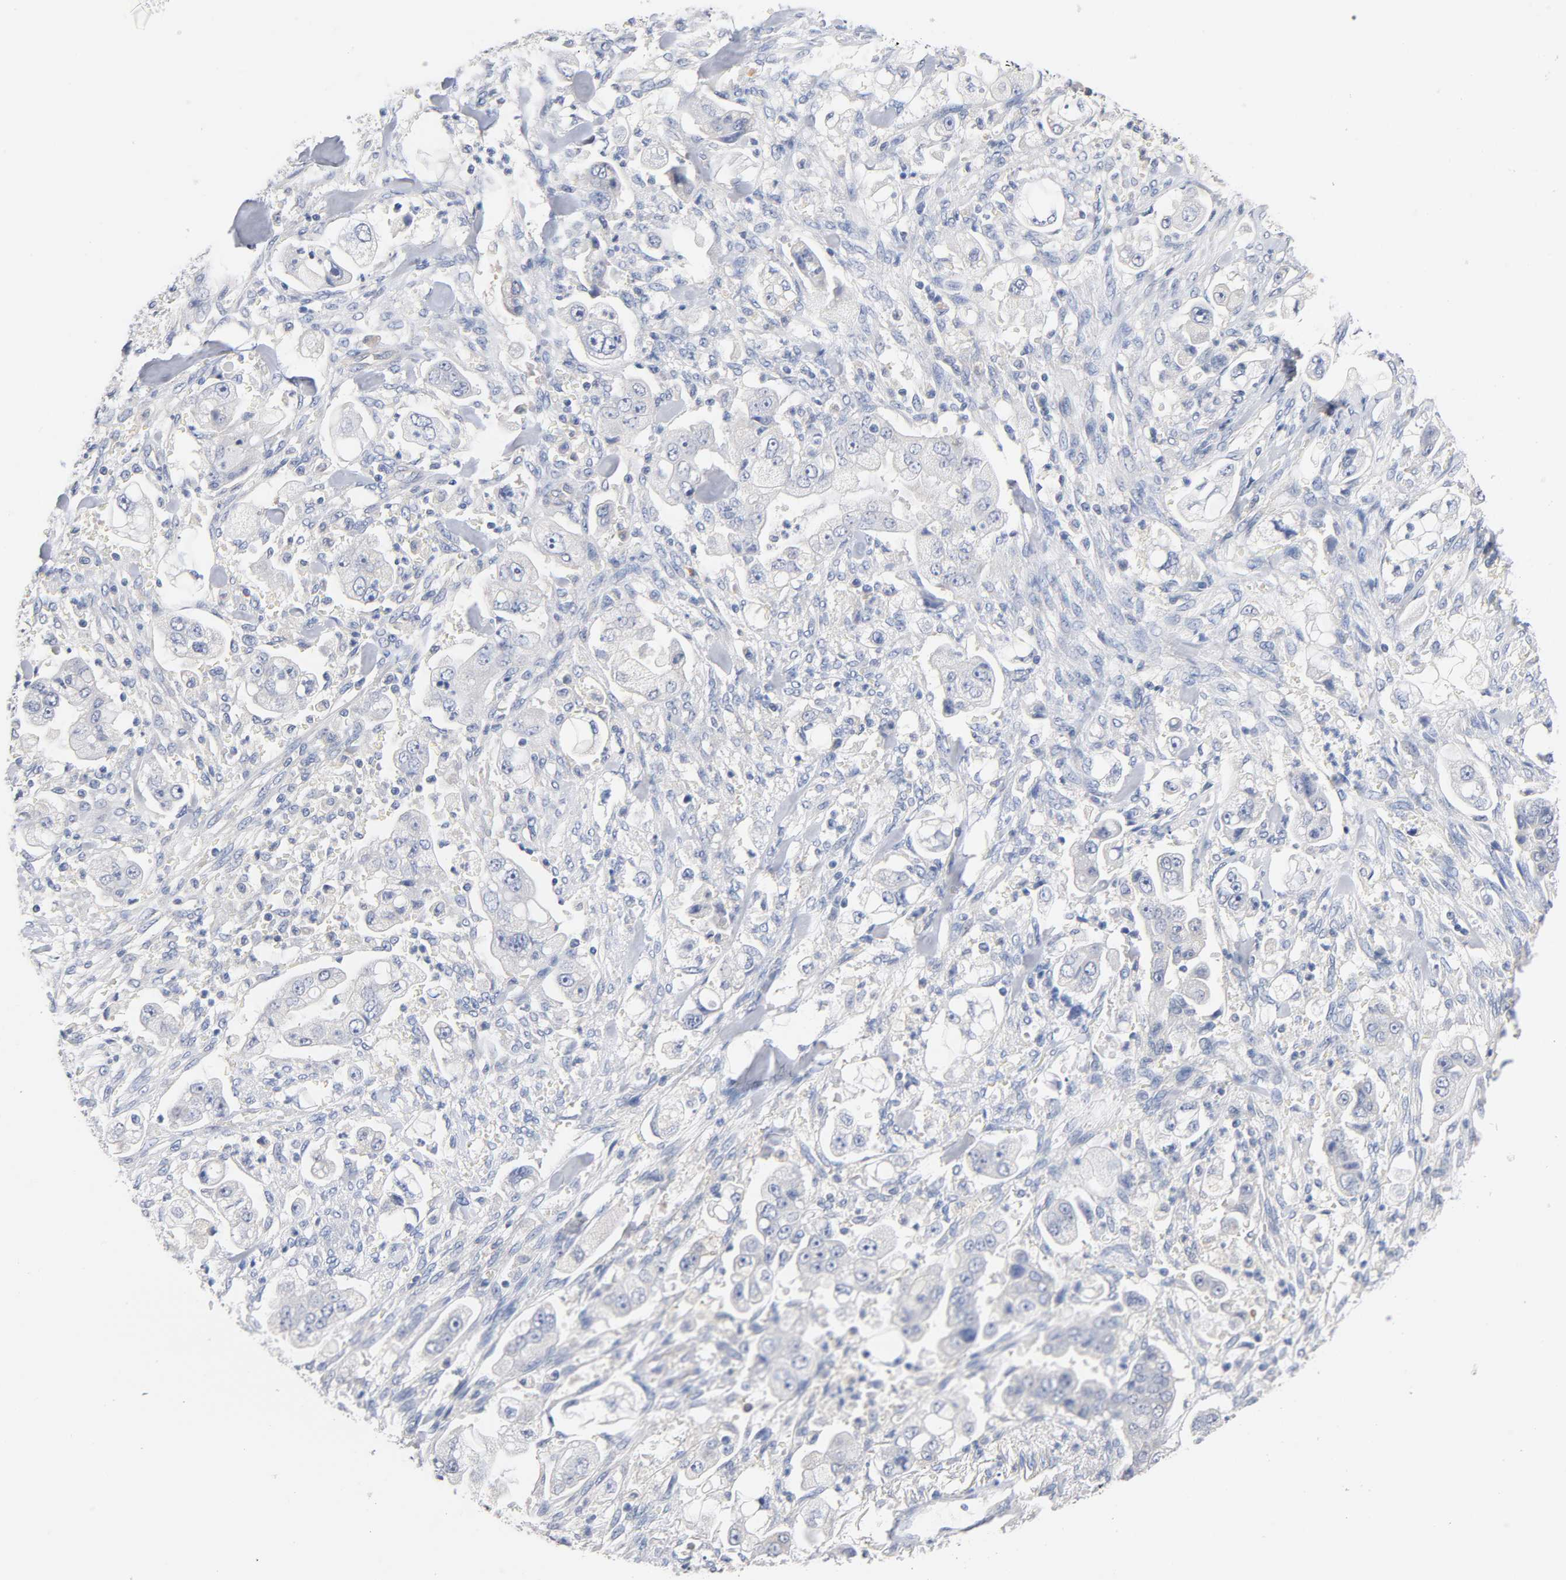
{"staining": {"intensity": "negative", "quantity": "none", "location": "none"}, "tissue": "stomach cancer", "cell_type": "Tumor cells", "image_type": "cancer", "snomed": [{"axis": "morphology", "description": "Adenocarcinoma, NOS"}, {"axis": "topography", "description": "Stomach"}], "caption": "Protein analysis of stomach adenocarcinoma demonstrates no significant staining in tumor cells. (IHC, brightfield microscopy, high magnification).", "gene": "MALT1", "patient": {"sex": "male", "age": 62}}